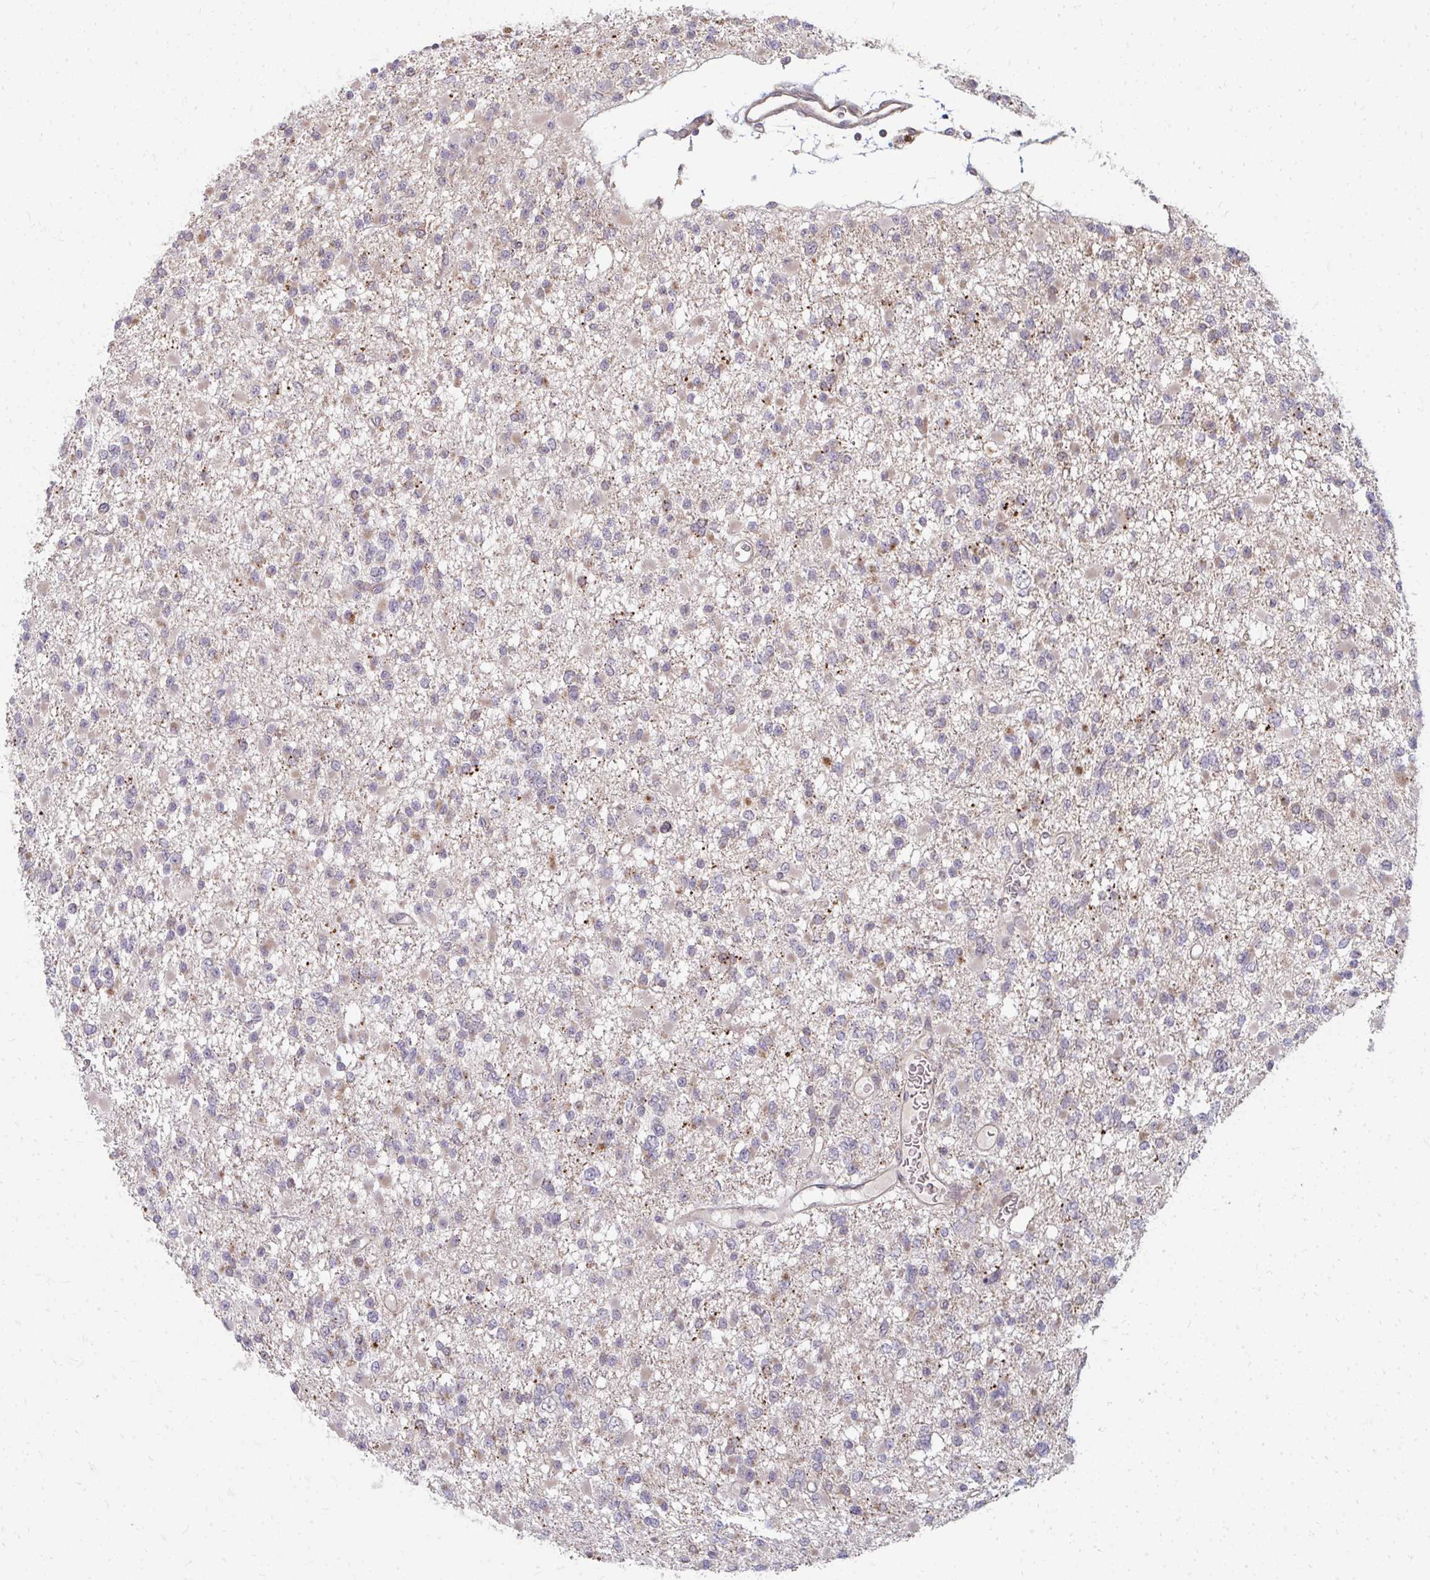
{"staining": {"intensity": "negative", "quantity": "none", "location": "none"}, "tissue": "glioma", "cell_type": "Tumor cells", "image_type": "cancer", "snomed": [{"axis": "morphology", "description": "Glioma, malignant, Low grade"}, {"axis": "topography", "description": "Brain"}], "caption": "Malignant glioma (low-grade) was stained to show a protein in brown. There is no significant positivity in tumor cells.", "gene": "ZNF285", "patient": {"sex": "female", "age": 22}}